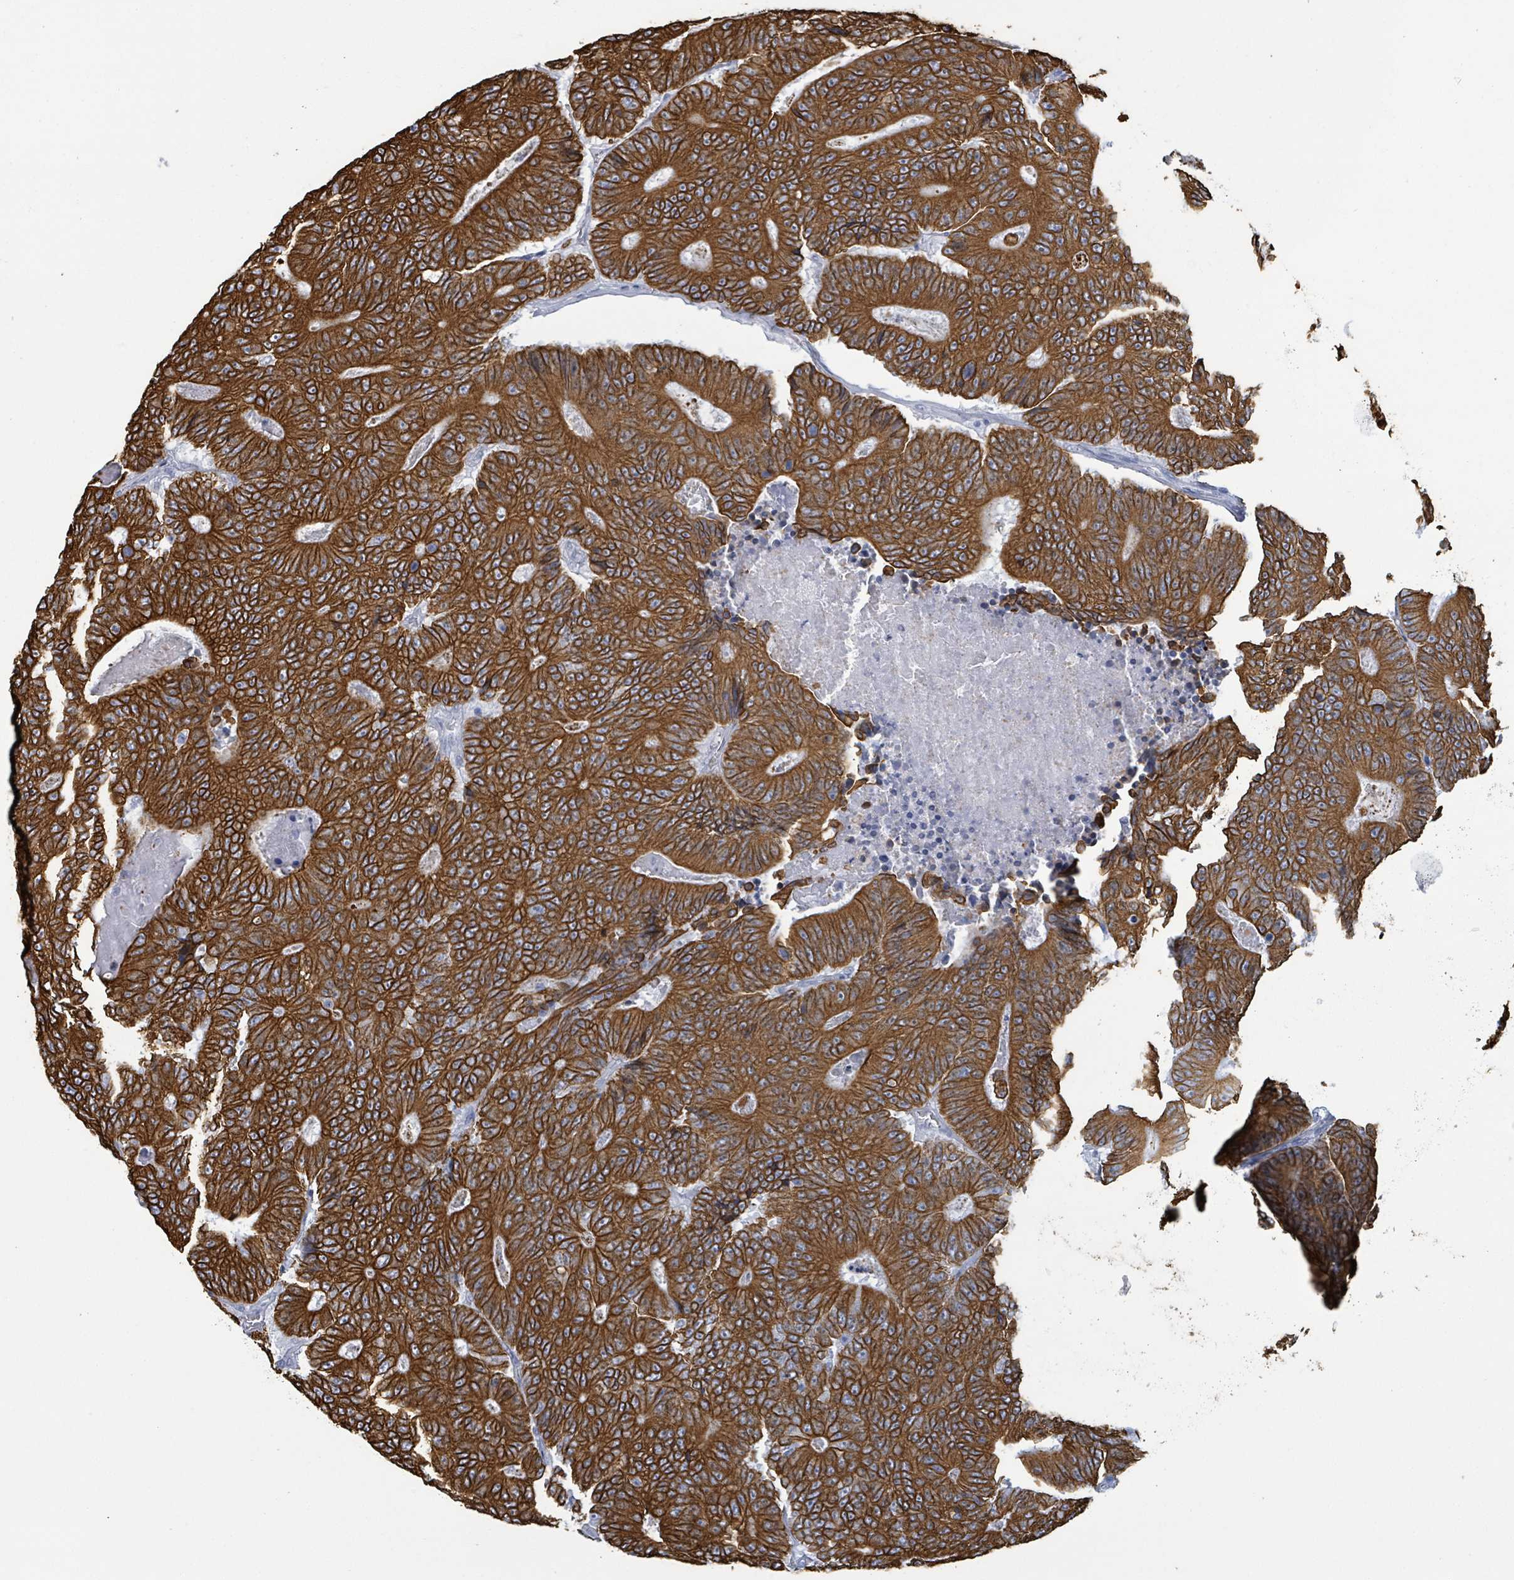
{"staining": {"intensity": "strong", "quantity": ">75%", "location": "cytoplasmic/membranous"}, "tissue": "colorectal cancer", "cell_type": "Tumor cells", "image_type": "cancer", "snomed": [{"axis": "morphology", "description": "Adenocarcinoma, NOS"}, {"axis": "topography", "description": "Colon"}], "caption": "Approximately >75% of tumor cells in human colorectal adenocarcinoma reveal strong cytoplasmic/membranous protein expression as visualized by brown immunohistochemical staining.", "gene": "KRT8", "patient": {"sex": "male", "age": 83}}